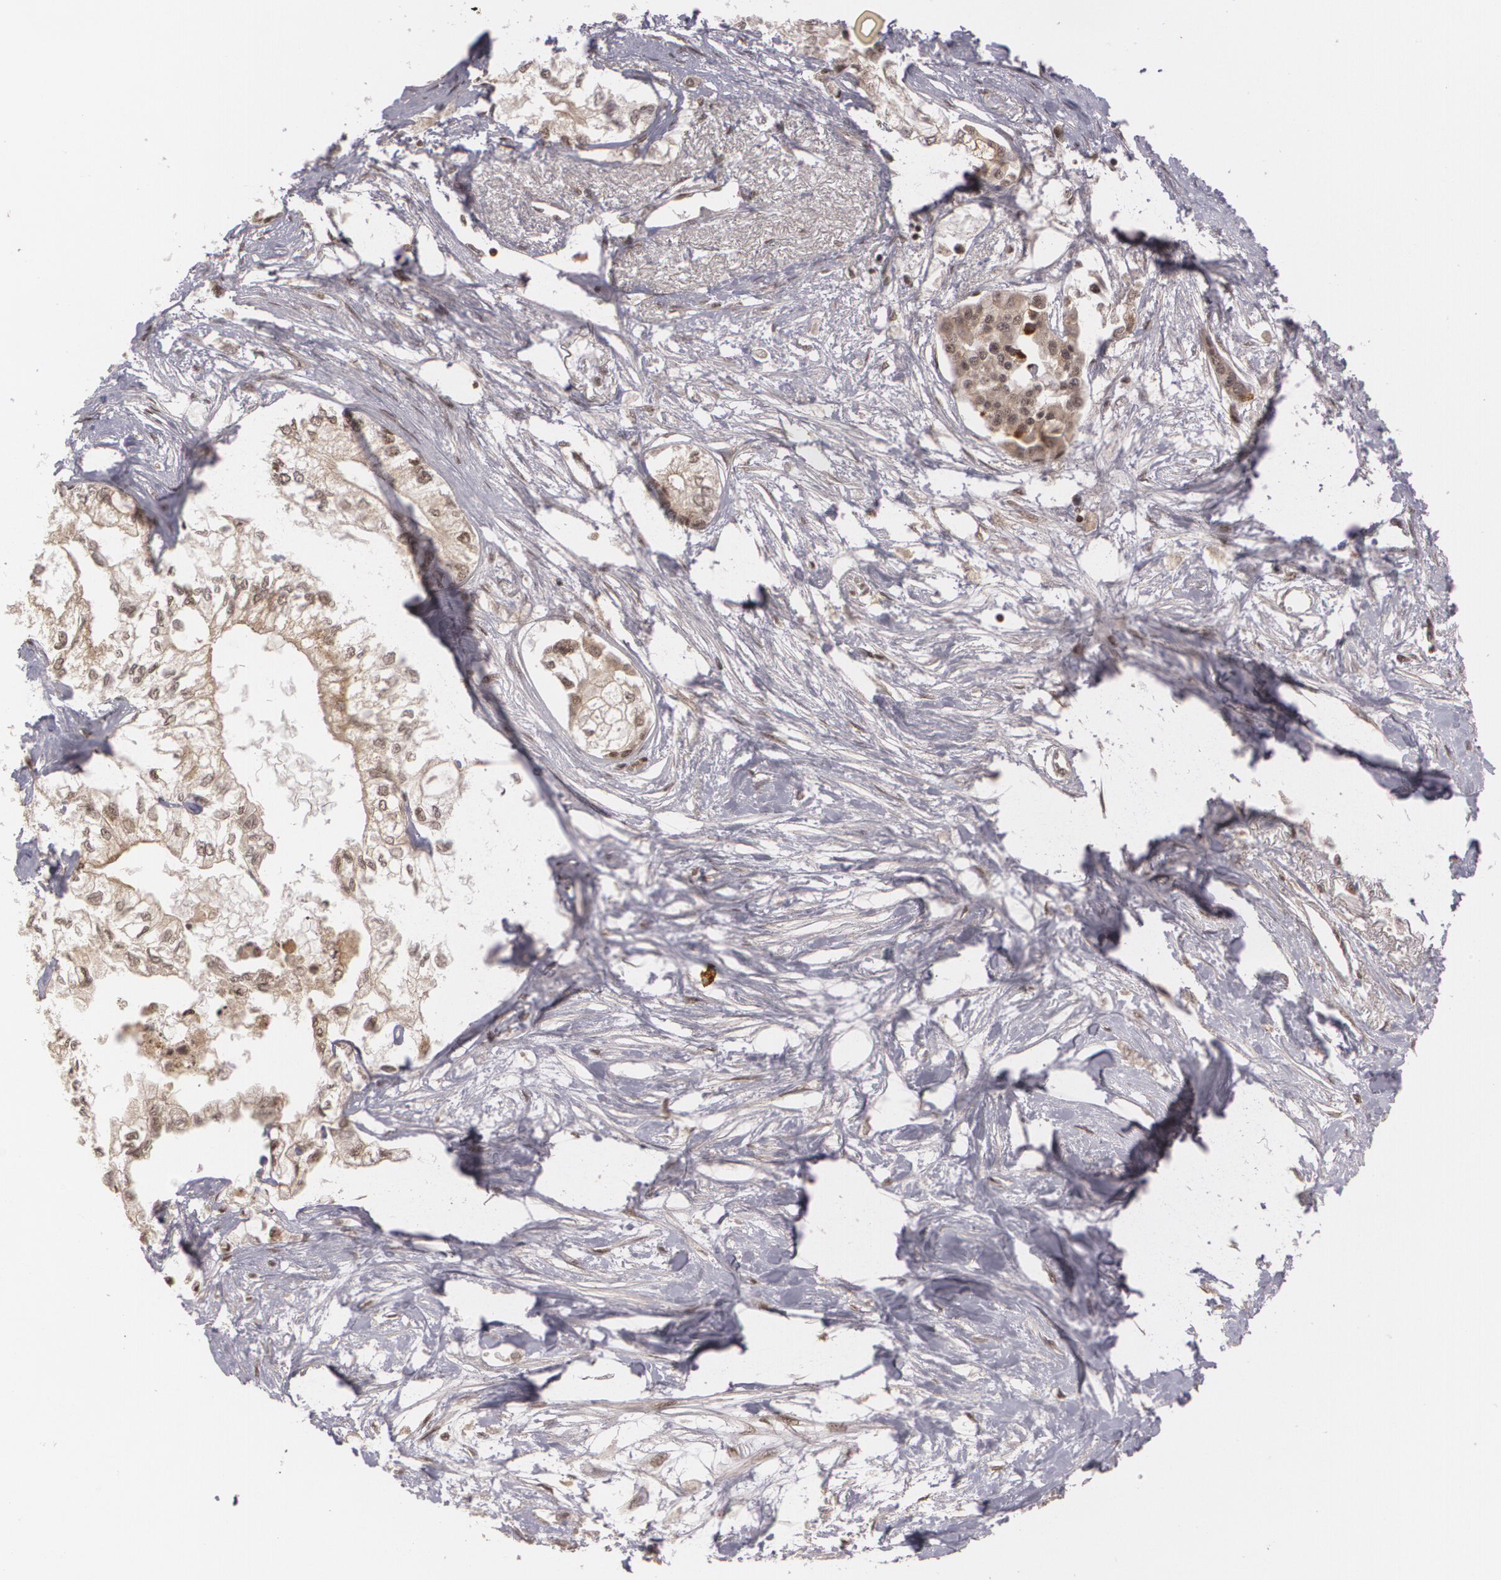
{"staining": {"intensity": "strong", "quantity": ">75%", "location": "nuclear"}, "tissue": "pancreatic cancer", "cell_type": "Tumor cells", "image_type": "cancer", "snomed": [{"axis": "morphology", "description": "Adenocarcinoma, NOS"}, {"axis": "topography", "description": "Pancreas"}], "caption": "Protein staining by IHC exhibits strong nuclear positivity in about >75% of tumor cells in pancreatic cancer.", "gene": "RXRB", "patient": {"sex": "male", "age": 79}}